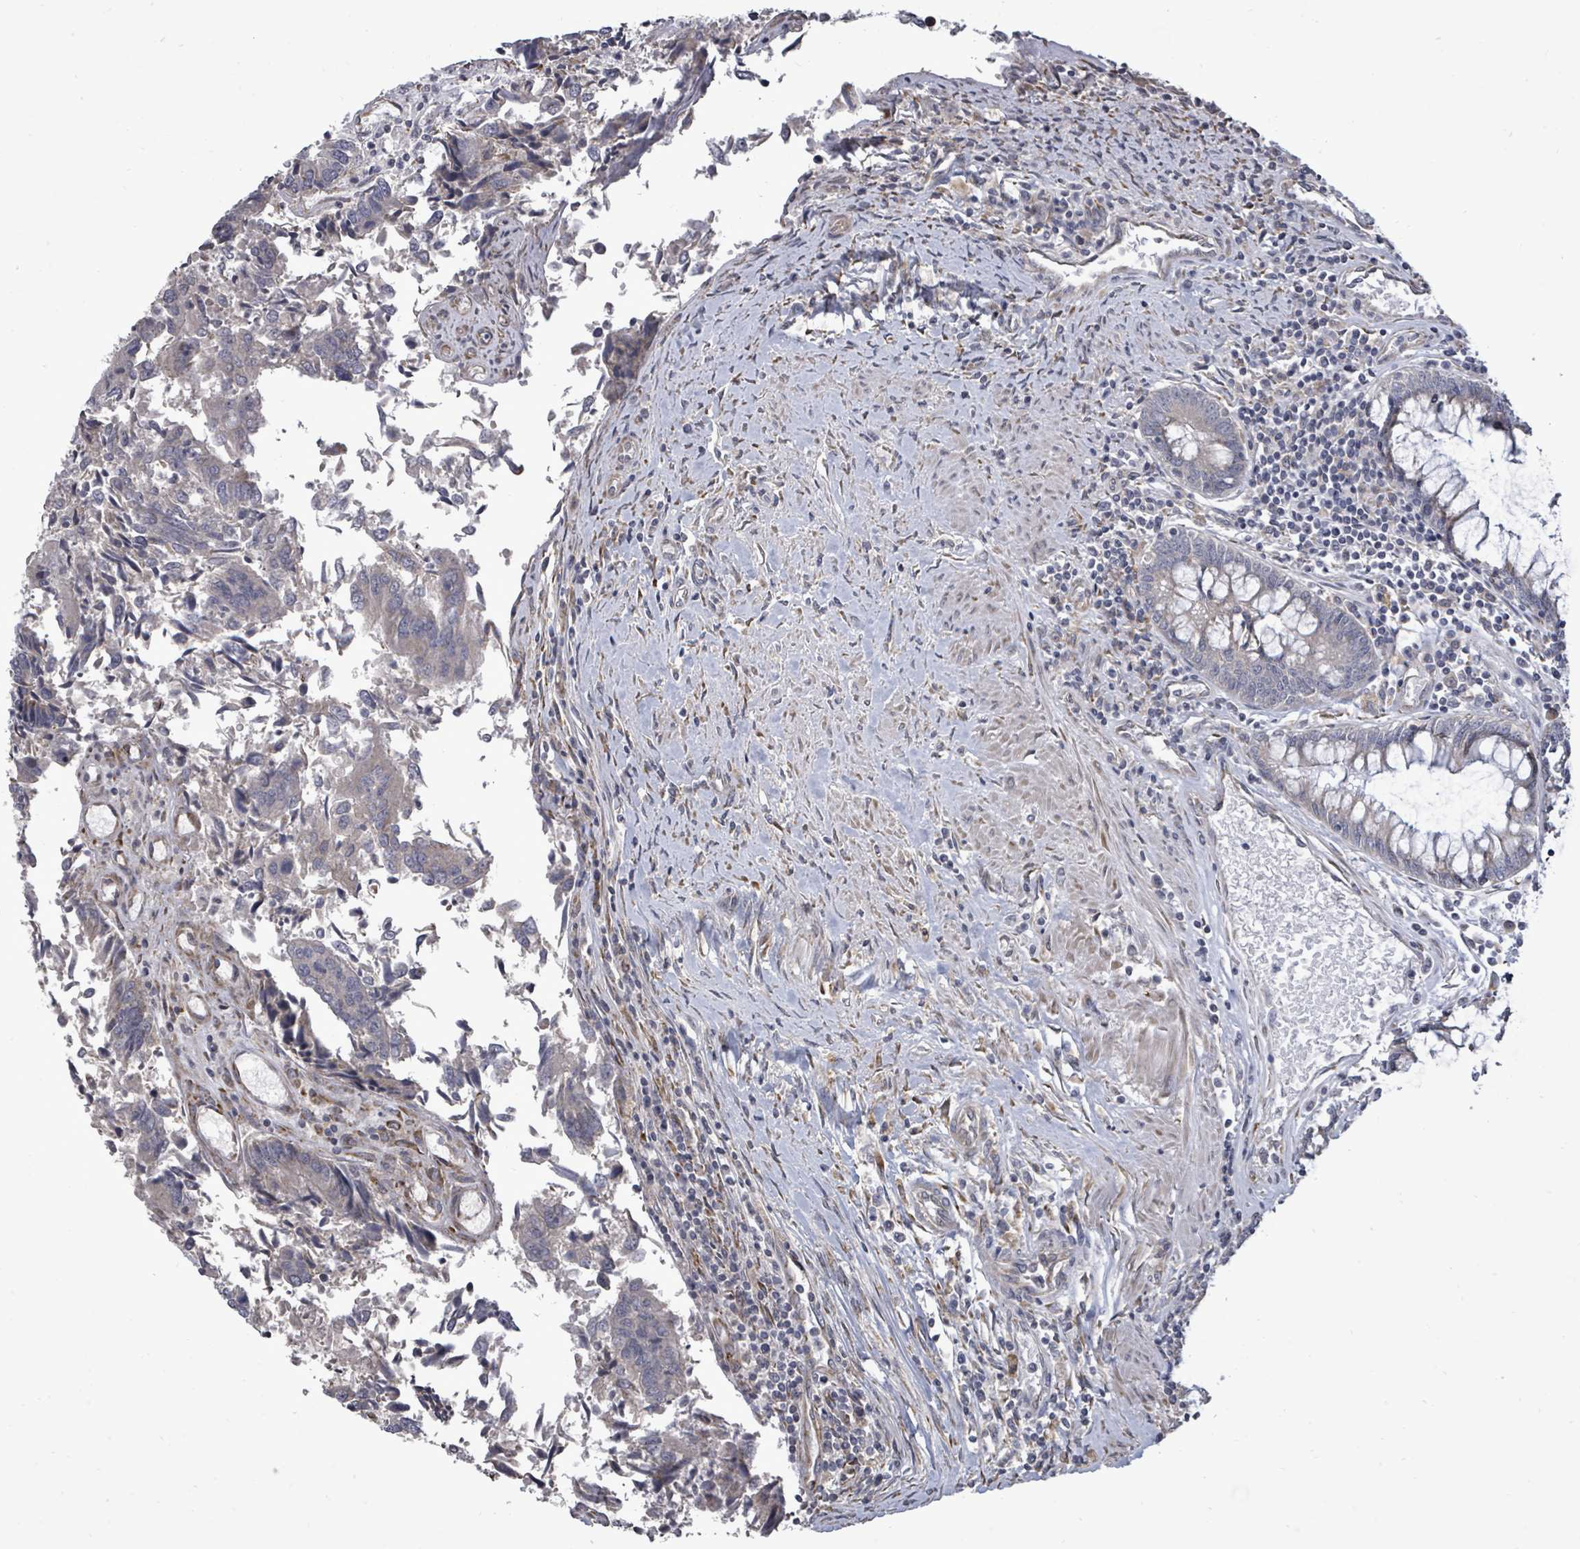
{"staining": {"intensity": "negative", "quantity": "none", "location": "none"}, "tissue": "colorectal cancer", "cell_type": "Tumor cells", "image_type": "cancer", "snomed": [{"axis": "morphology", "description": "Adenocarcinoma, NOS"}, {"axis": "topography", "description": "Colon"}], "caption": "Immunohistochemistry photomicrograph of human colorectal adenocarcinoma stained for a protein (brown), which reveals no staining in tumor cells.", "gene": "POMGNT2", "patient": {"sex": "female", "age": 67}}